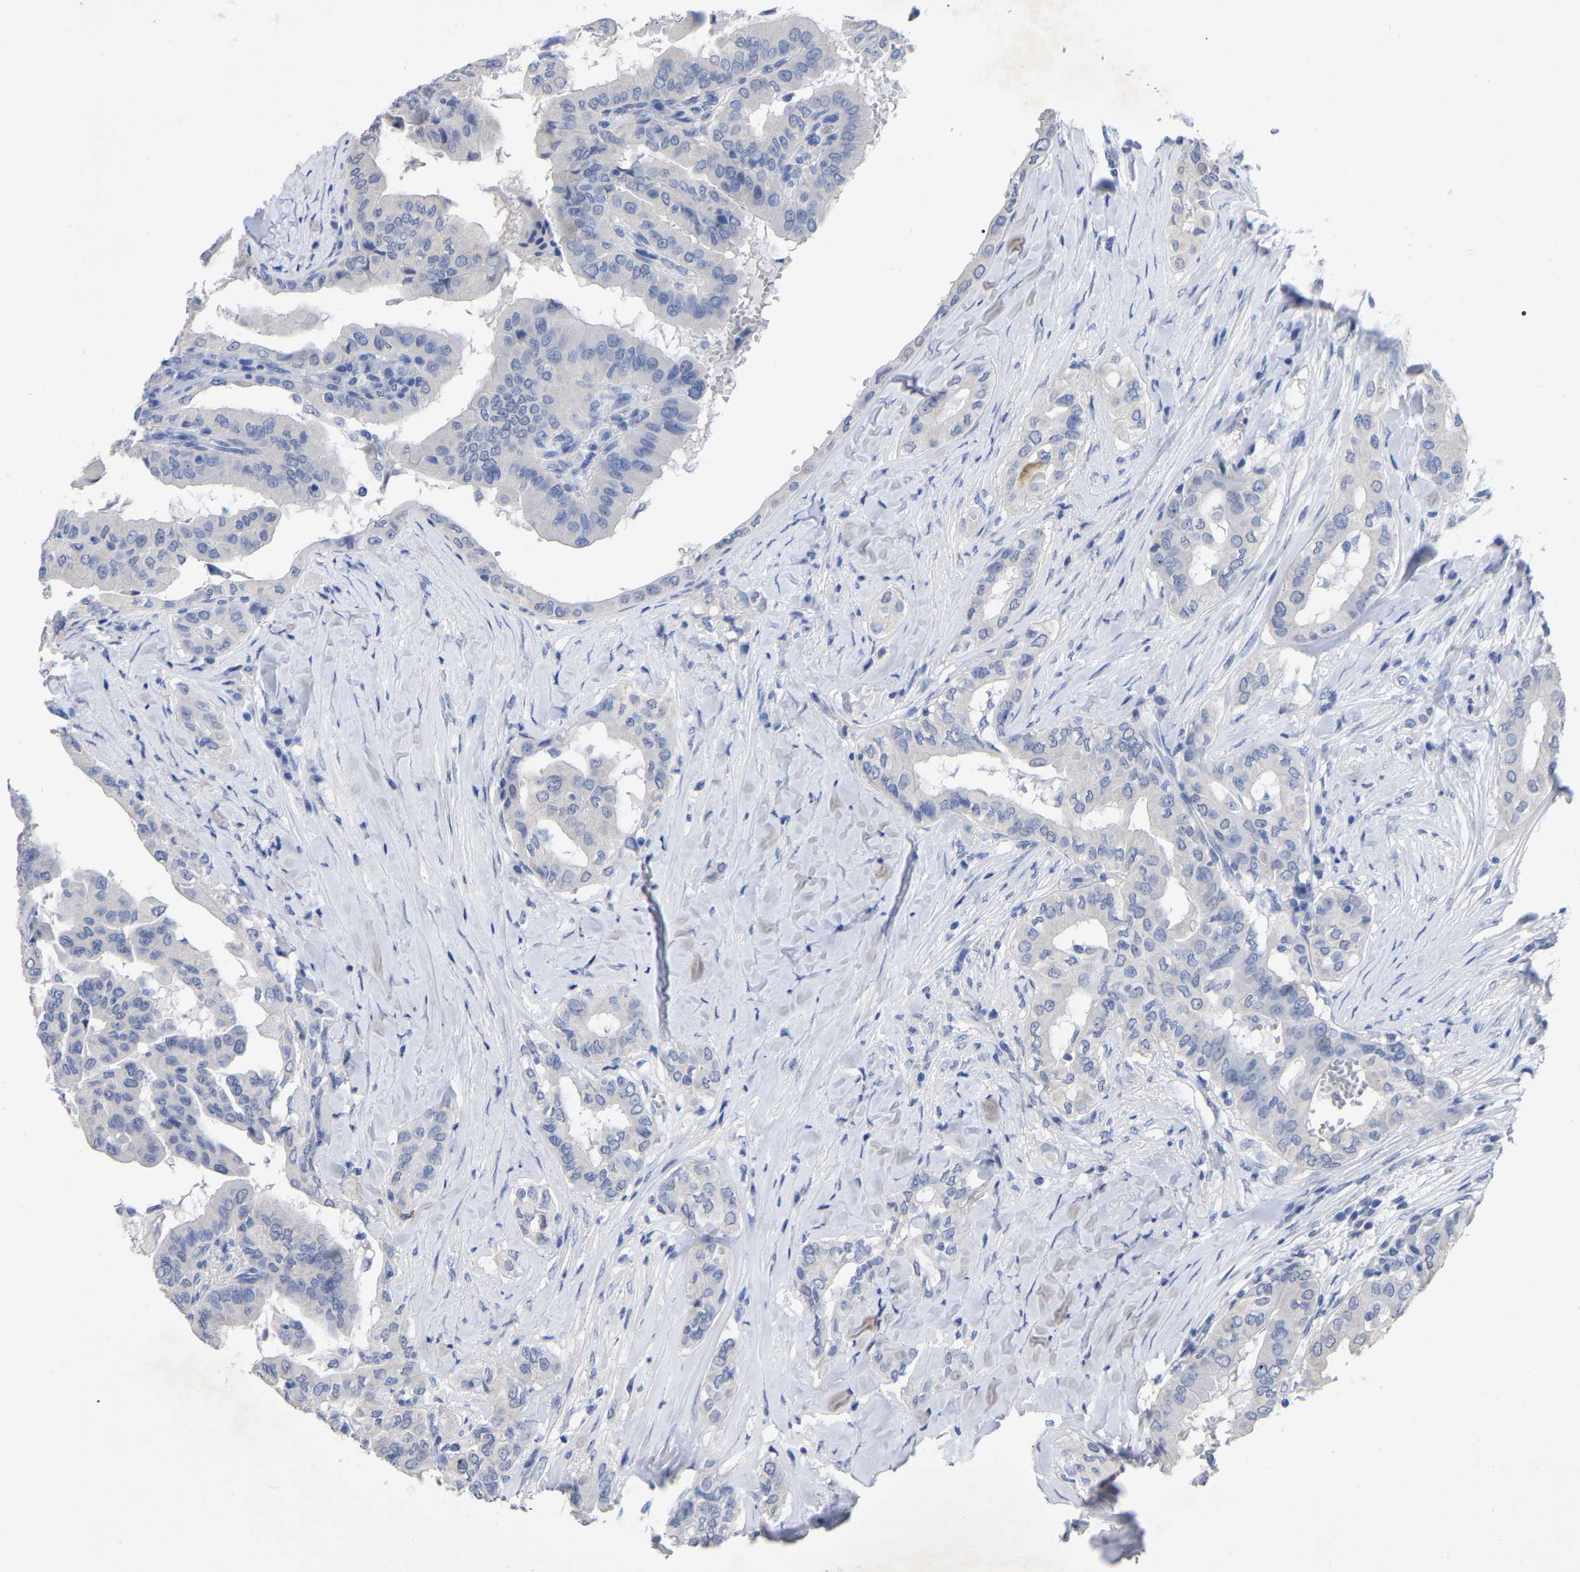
{"staining": {"intensity": "negative", "quantity": "none", "location": "none"}, "tissue": "thyroid cancer", "cell_type": "Tumor cells", "image_type": "cancer", "snomed": [{"axis": "morphology", "description": "Papillary adenocarcinoma, NOS"}, {"axis": "topography", "description": "Thyroid gland"}], "caption": "A photomicrograph of thyroid papillary adenocarcinoma stained for a protein shows no brown staining in tumor cells.", "gene": "ANXA13", "patient": {"sex": "male", "age": 33}}